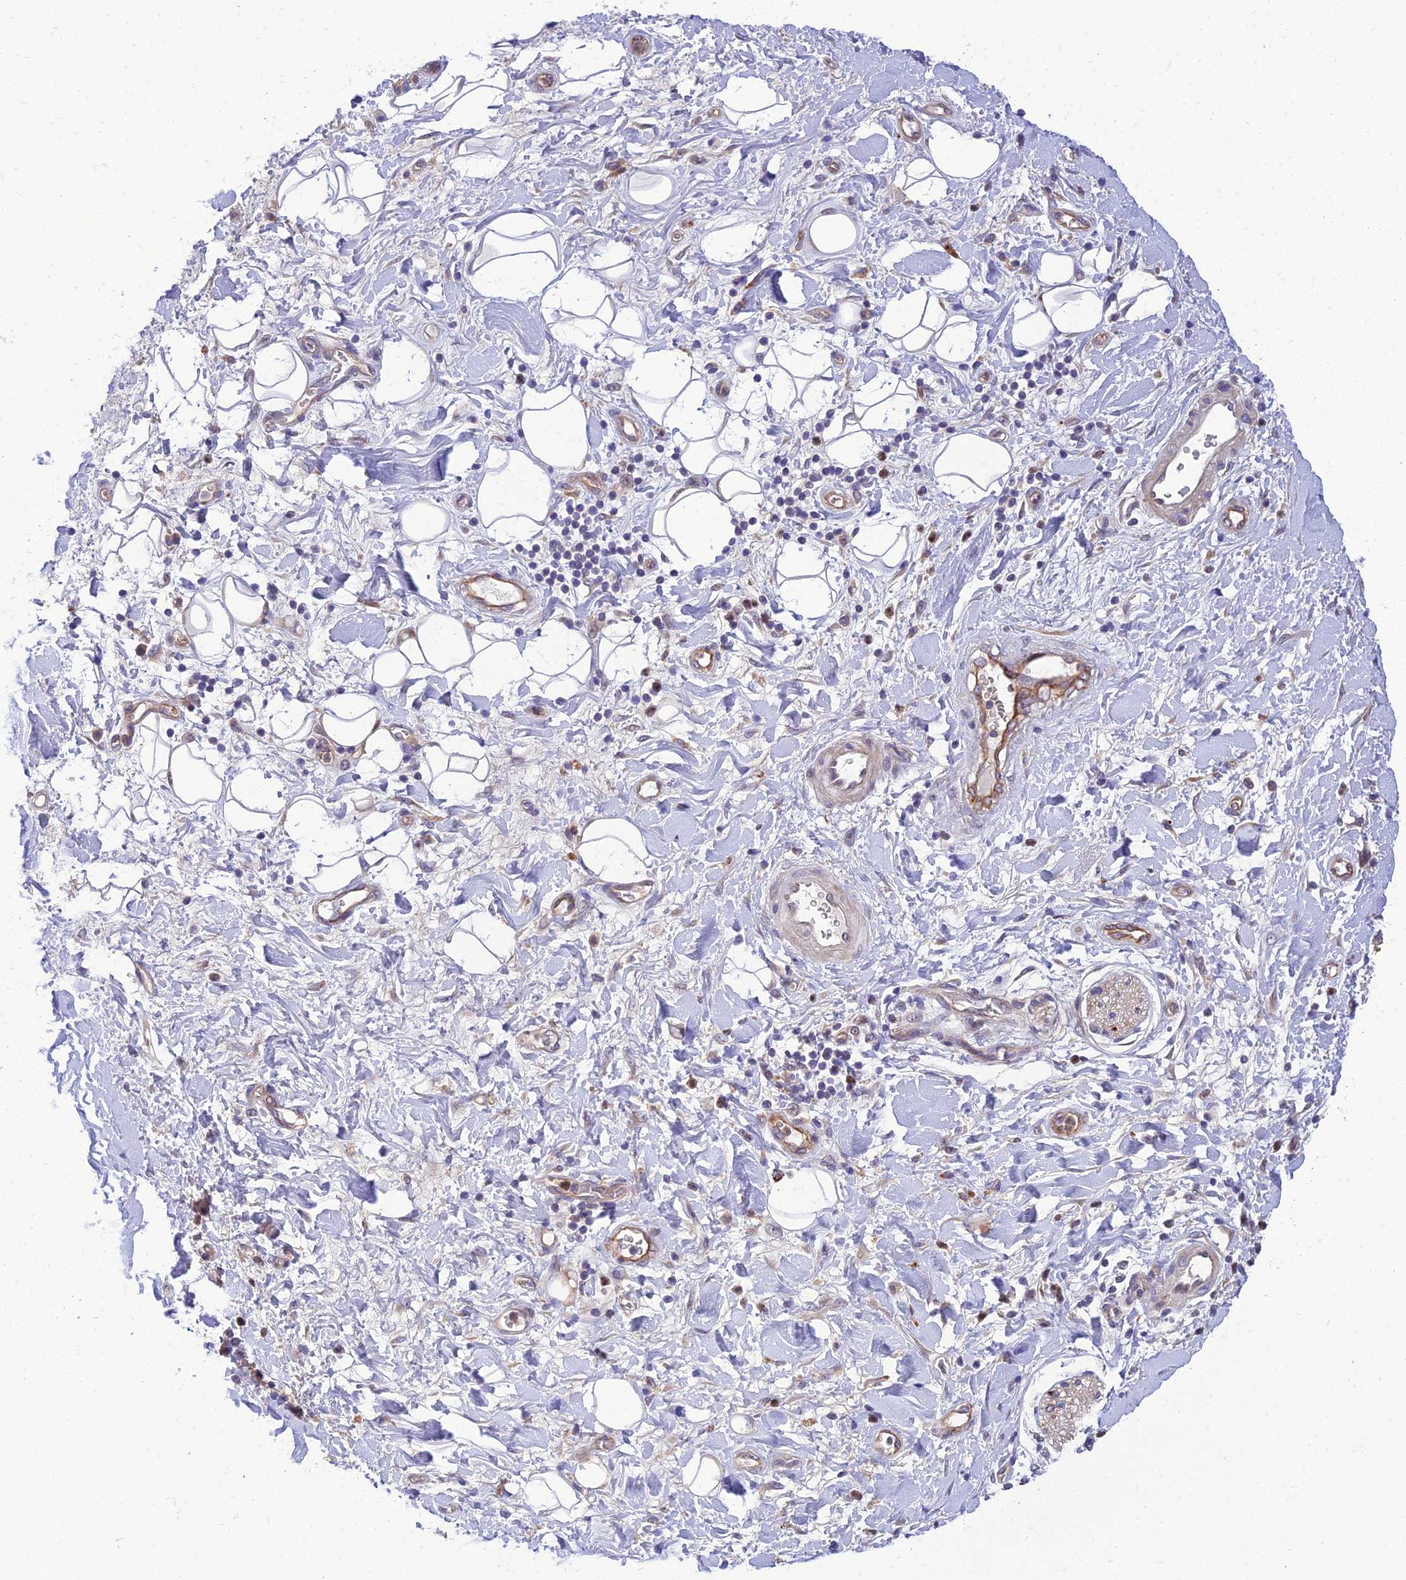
{"staining": {"intensity": "negative", "quantity": "none", "location": "none"}, "tissue": "adipose tissue", "cell_type": "Adipocytes", "image_type": "normal", "snomed": [{"axis": "morphology", "description": "Normal tissue, NOS"}, {"axis": "morphology", "description": "Adenocarcinoma, NOS"}, {"axis": "topography", "description": "Pancreas"}, {"axis": "topography", "description": "Peripheral nerve tissue"}], "caption": "Immunohistochemical staining of benign human adipose tissue shows no significant positivity in adipocytes.", "gene": "IRAK3", "patient": {"sex": "male", "age": 59}}